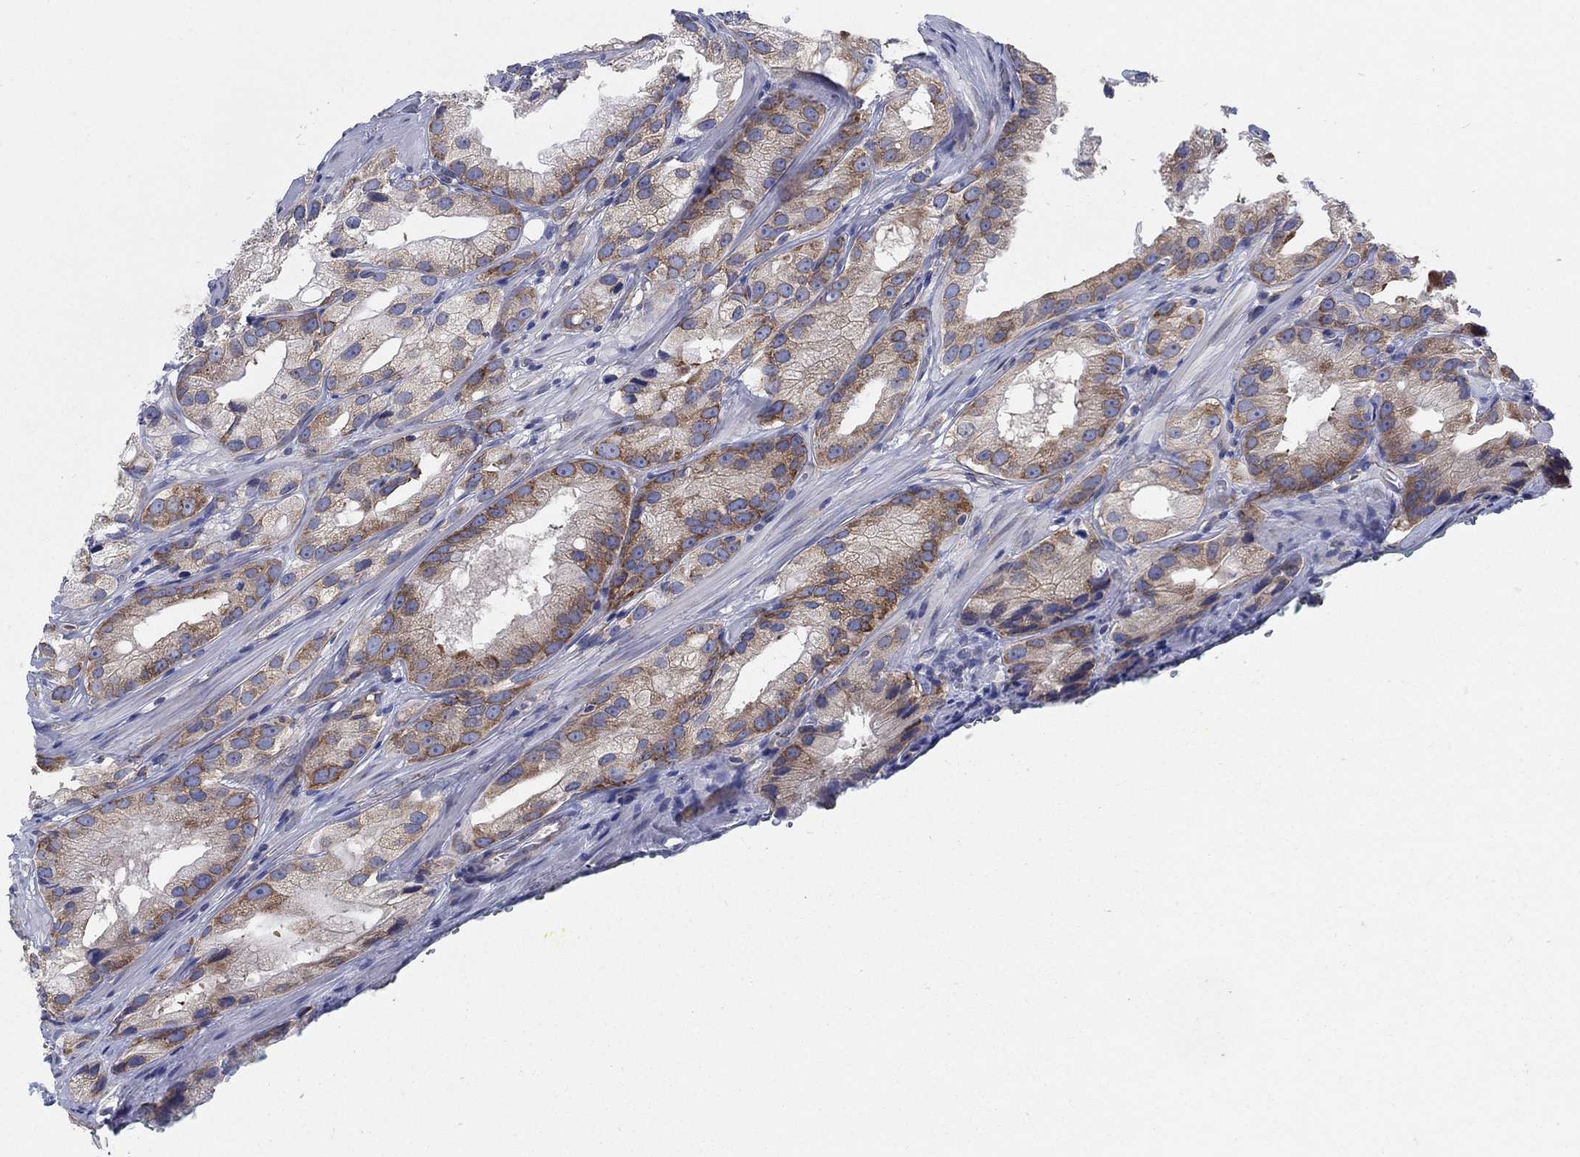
{"staining": {"intensity": "strong", "quantity": "<25%", "location": "cytoplasmic/membranous"}, "tissue": "prostate cancer", "cell_type": "Tumor cells", "image_type": "cancer", "snomed": [{"axis": "morphology", "description": "Adenocarcinoma, High grade"}, {"axis": "topography", "description": "Prostate and seminal vesicle, NOS"}], "caption": "High-grade adenocarcinoma (prostate) stained with a protein marker exhibits strong staining in tumor cells.", "gene": "TMEM59", "patient": {"sex": "male", "age": 62}}